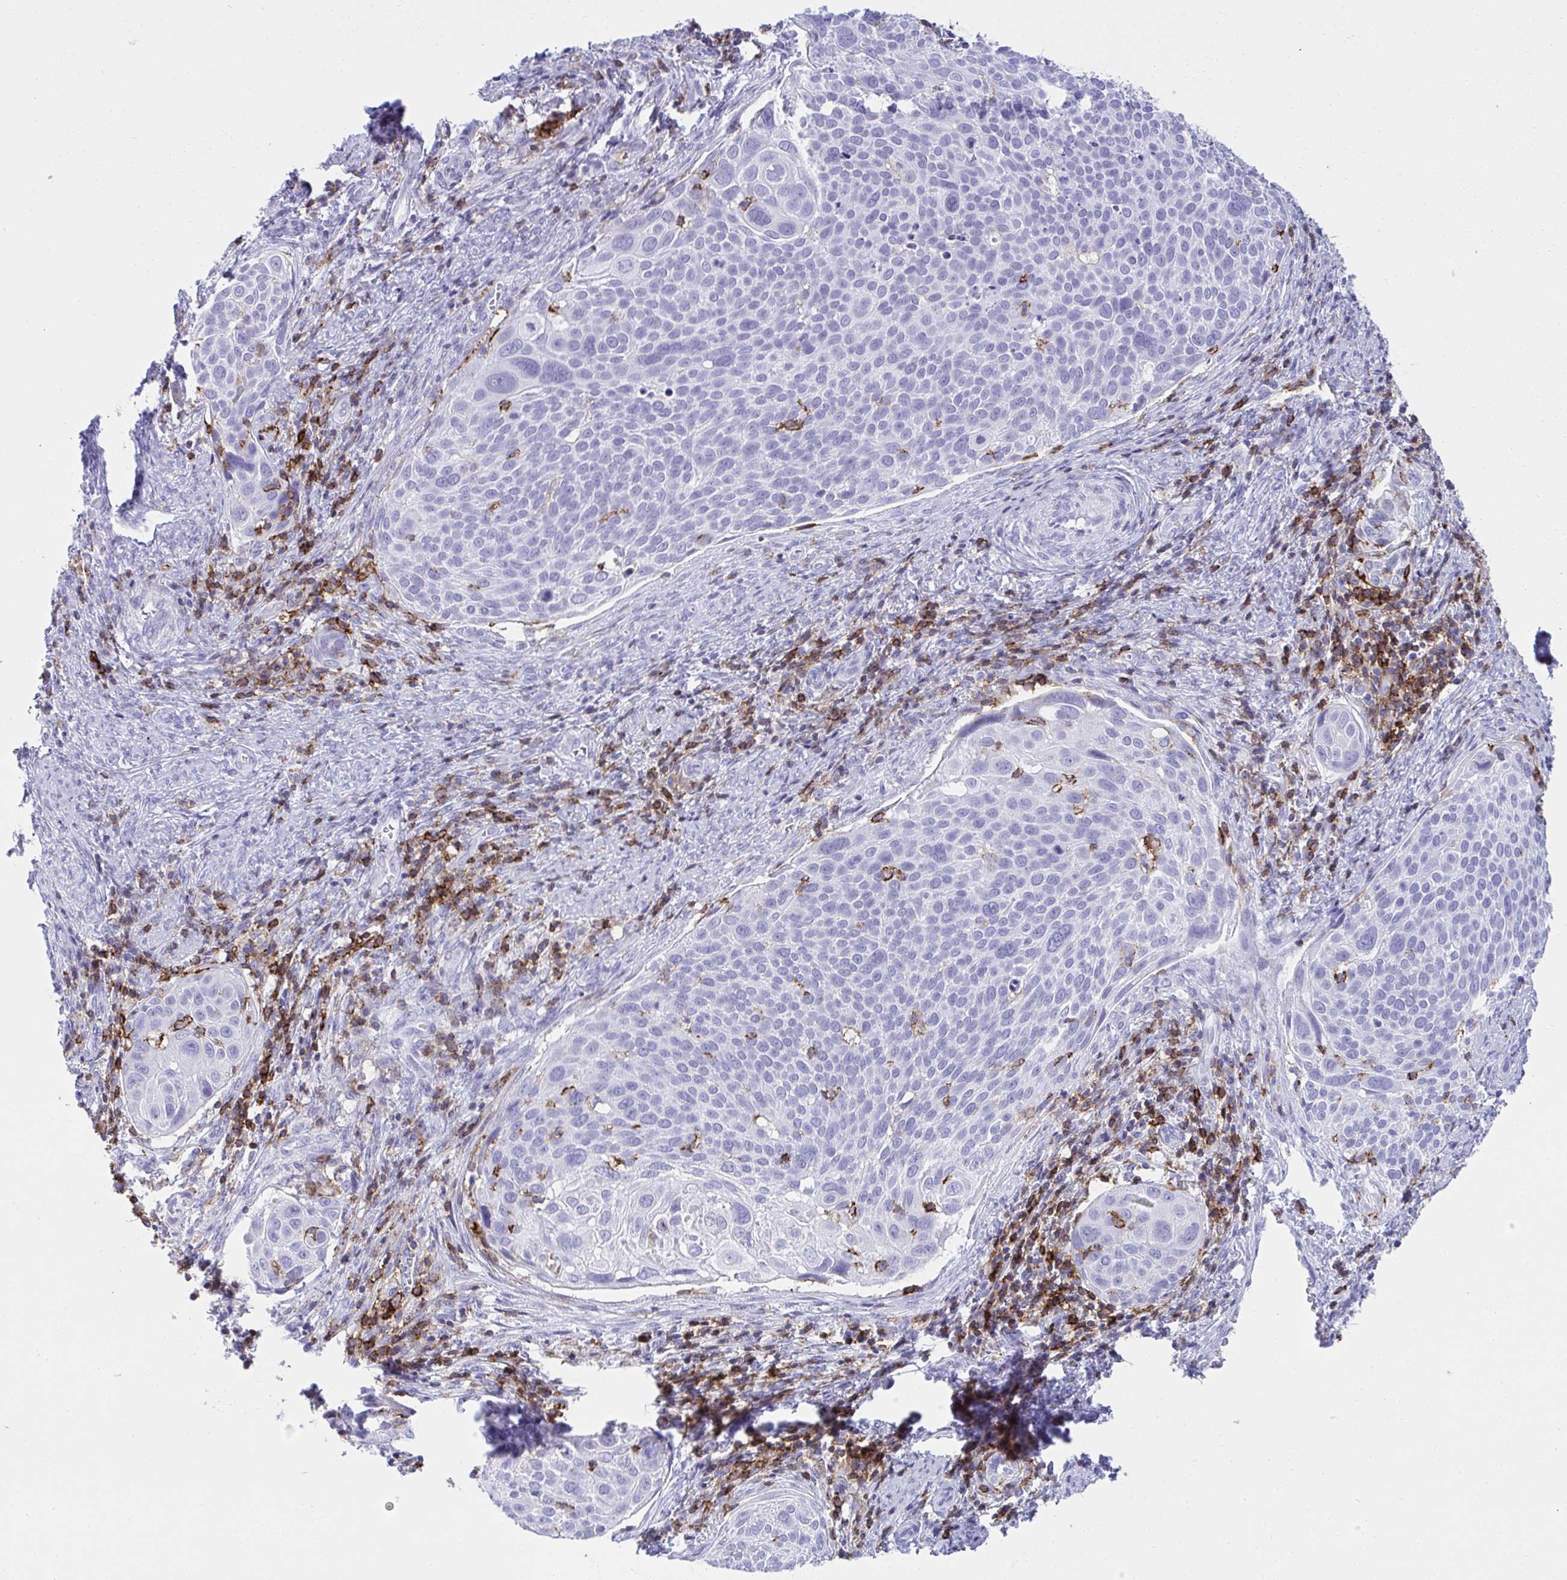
{"staining": {"intensity": "negative", "quantity": "none", "location": "none"}, "tissue": "cervical cancer", "cell_type": "Tumor cells", "image_type": "cancer", "snomed": [{"axis": "morphology", "description": "Squamous cell carcinoma, NOS"}, {"axis": "topography", "description": "Cervix"}], "caption": "The photomicrograph exhibits no staining of tumor cells in squamous cell carcinoma (cervical). (DAB (3,3'-diaminobenzidine) immunohistochemistry (IHC), high magnification).", "gene": "SPN", "patient": {"sex": "female", "age": 39}}